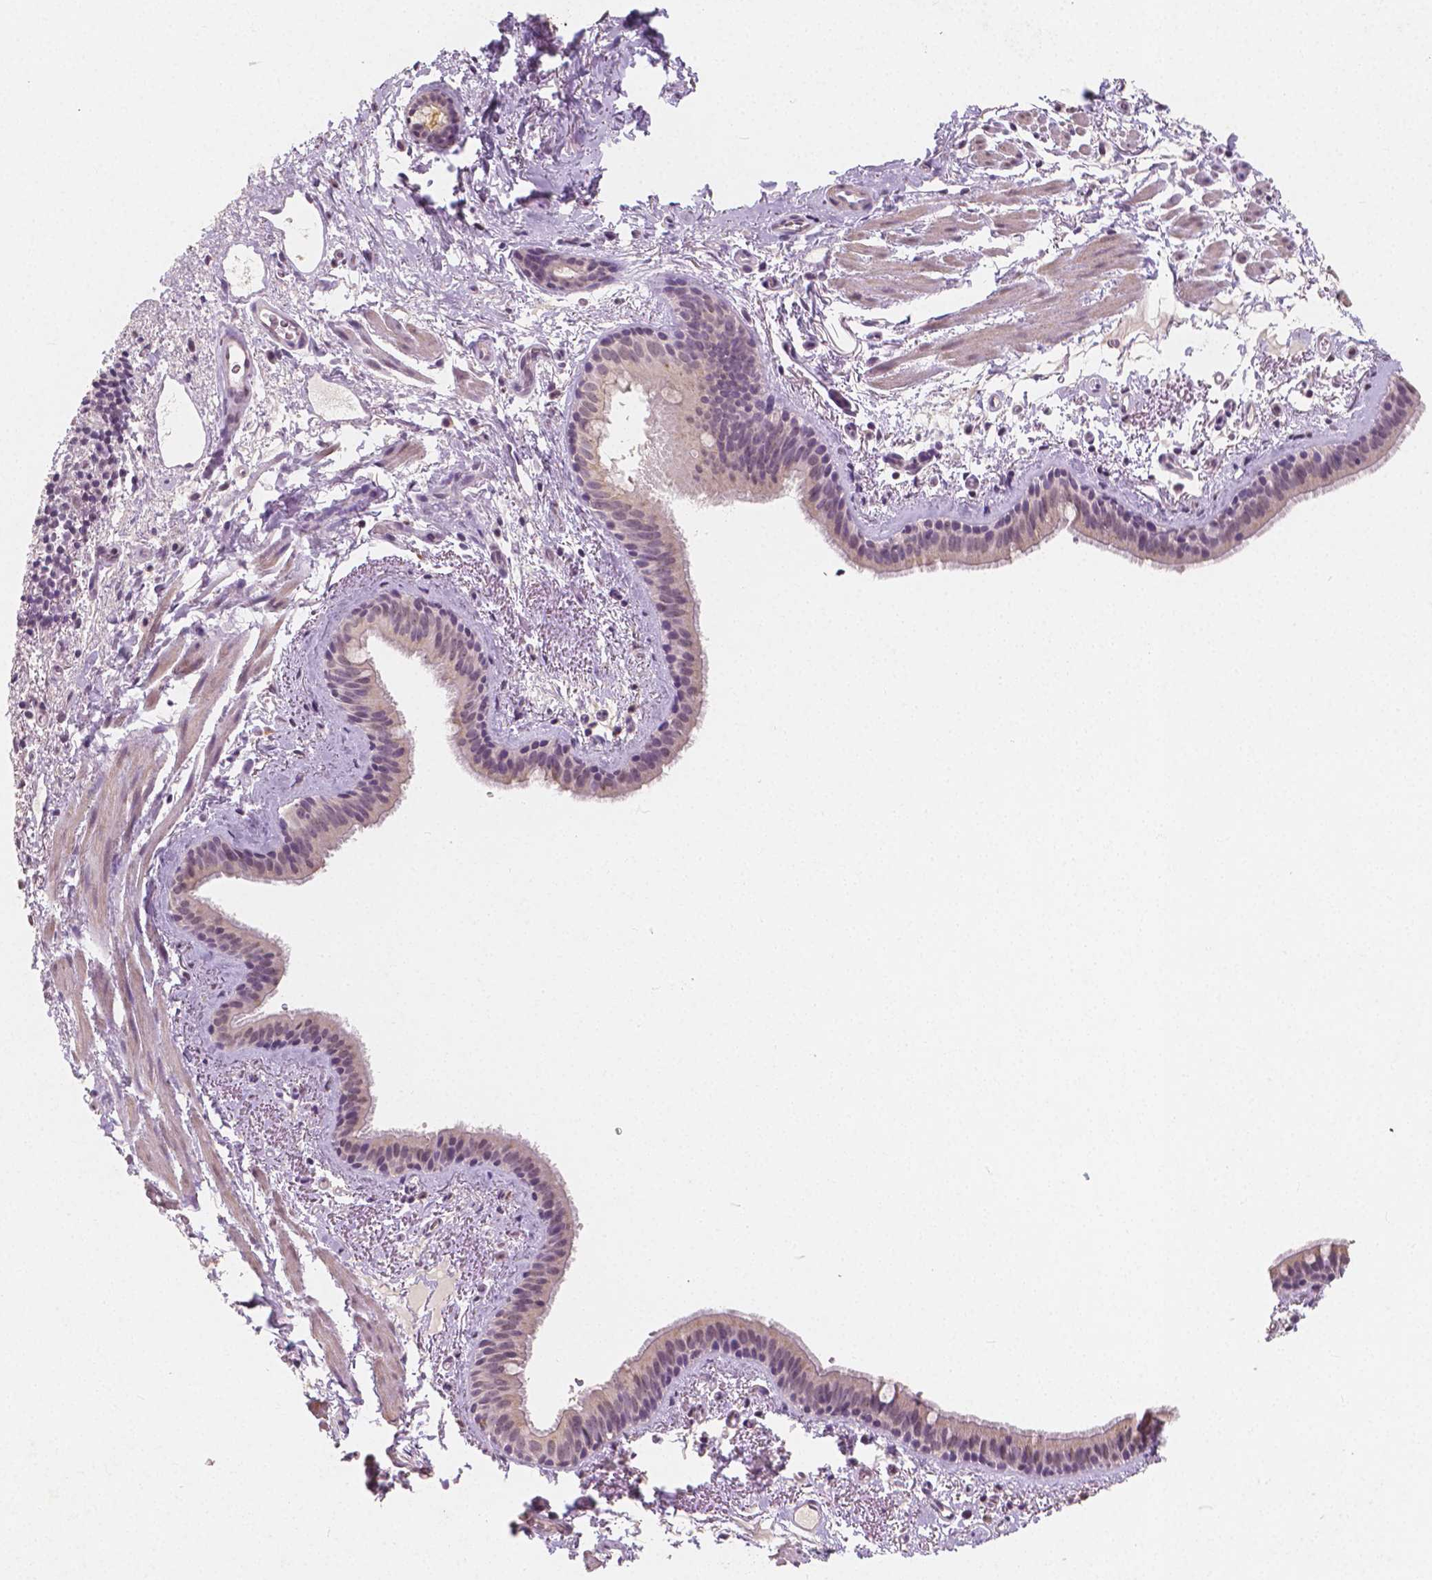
{"staining": {"intensity": "weak", "quantity": "<25%", "location": "nuclear"}, "tissue": "bronchus", "cell_type": "Respiratory epithelial cells", "image_type": "normal", "snomed": [{"axis": "morphology", "description": "Normal tissue, NOS"}, {"axis": "topography", "description": "Bronchus"}], "caption": "A photomicrograph of human bronchus is negative for staining in respiratory epithelial cells. The staining is performed using DAB (3,3'-diaminobenzidine) brown chromogen with nuclei counter-stained in using hematoxylin.", "gene": "NOLC1", "patient": {"sex": "female", "age": 61}}